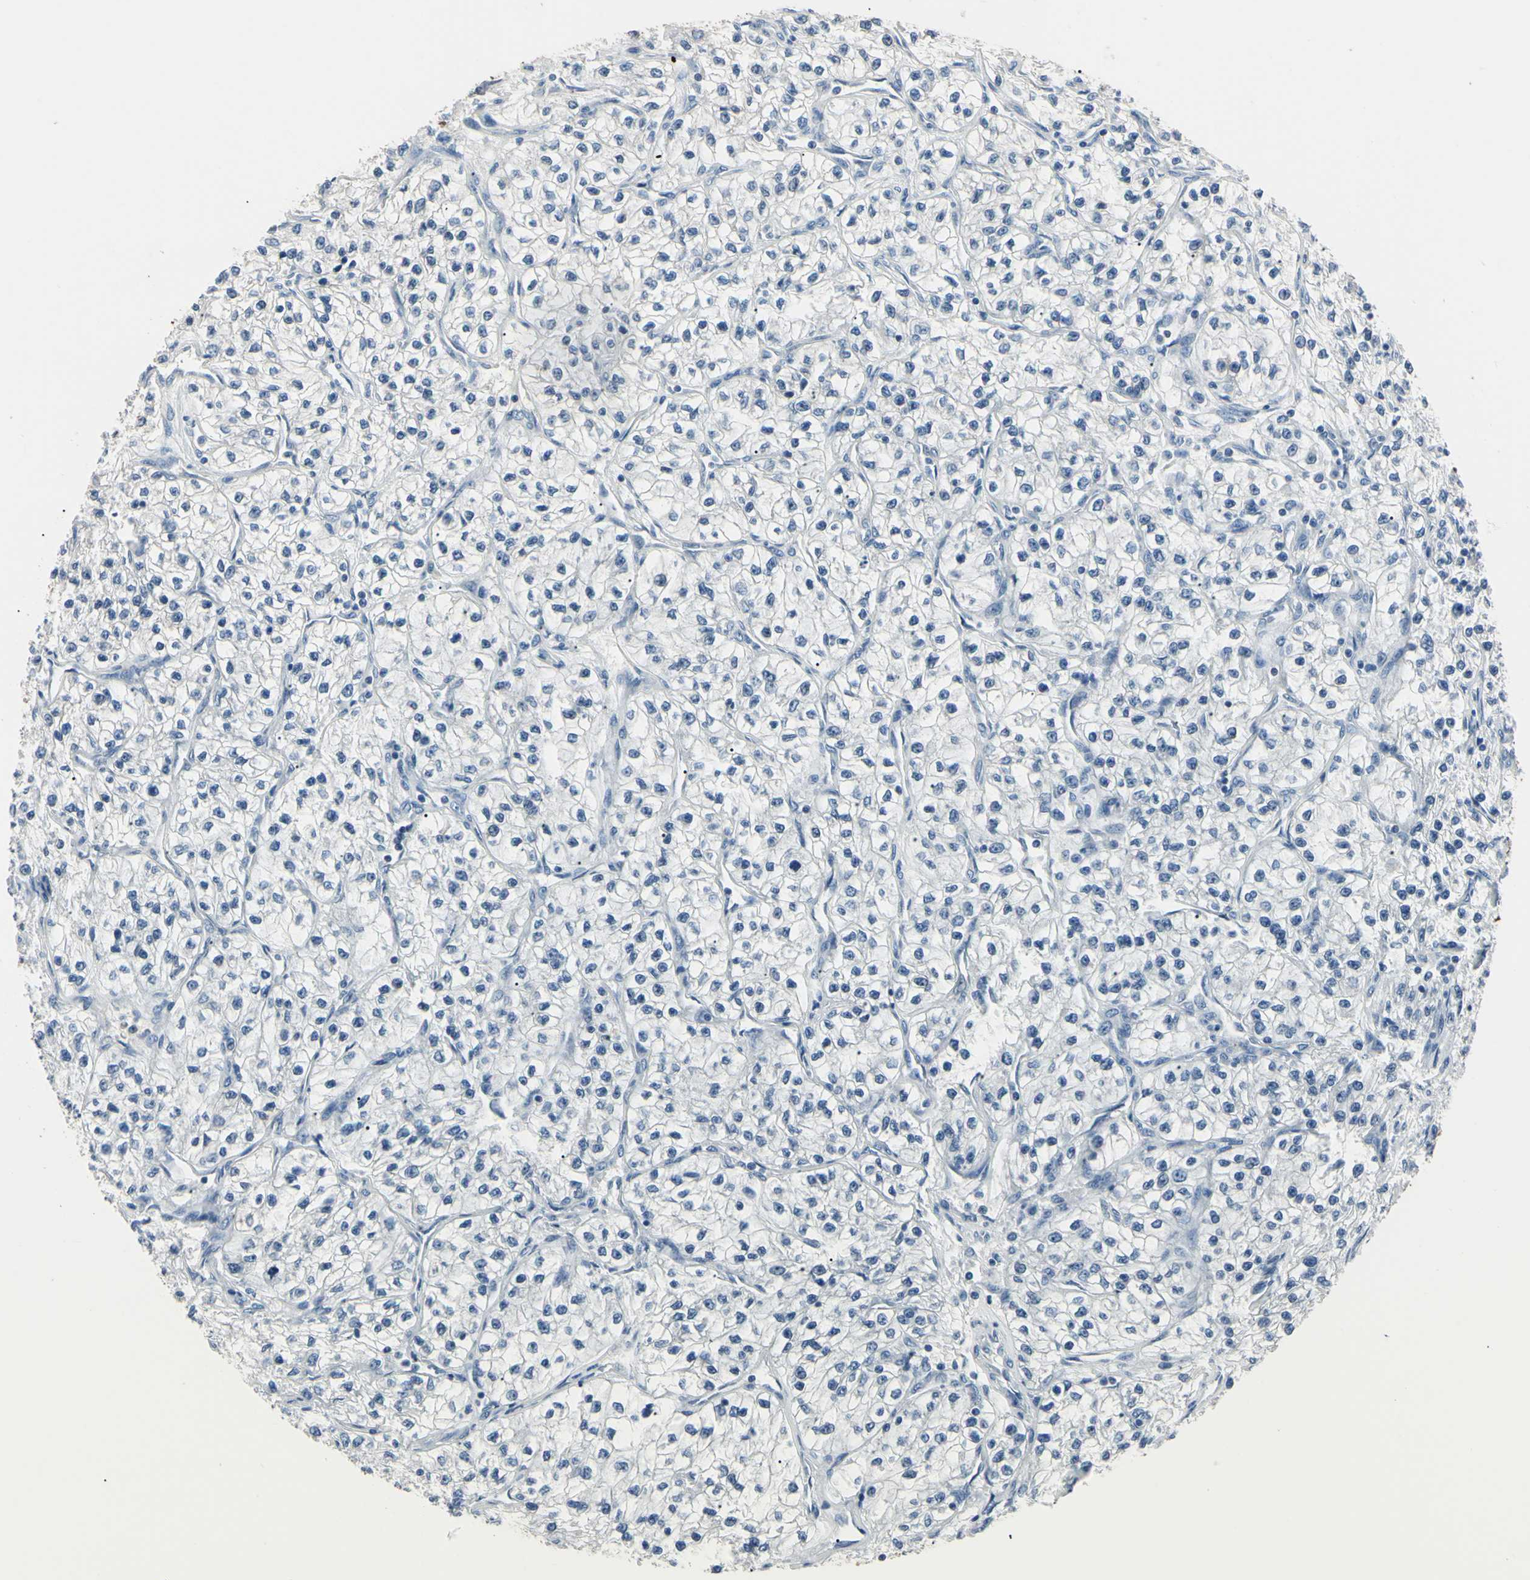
{"staining": {"intensity": "negative", "quantity": "none", "location": "none"}, "tissue": "renal cancer", "cell_type": "Tumor cells", "image_type": "cancer", "snomed": [{"axis": "morphology", "description": "Adenocarcinoma, NOS"}, {"axis": "topography", "description": "Kidney"}], "caption": "This is a micrograph of immunohistochemistry (IHC) staining of renal adenocarcinoma, which shows no staining in tumor cells.", "gene": "AKR1C3", "patient": {"sex": "female", "age": 57}}